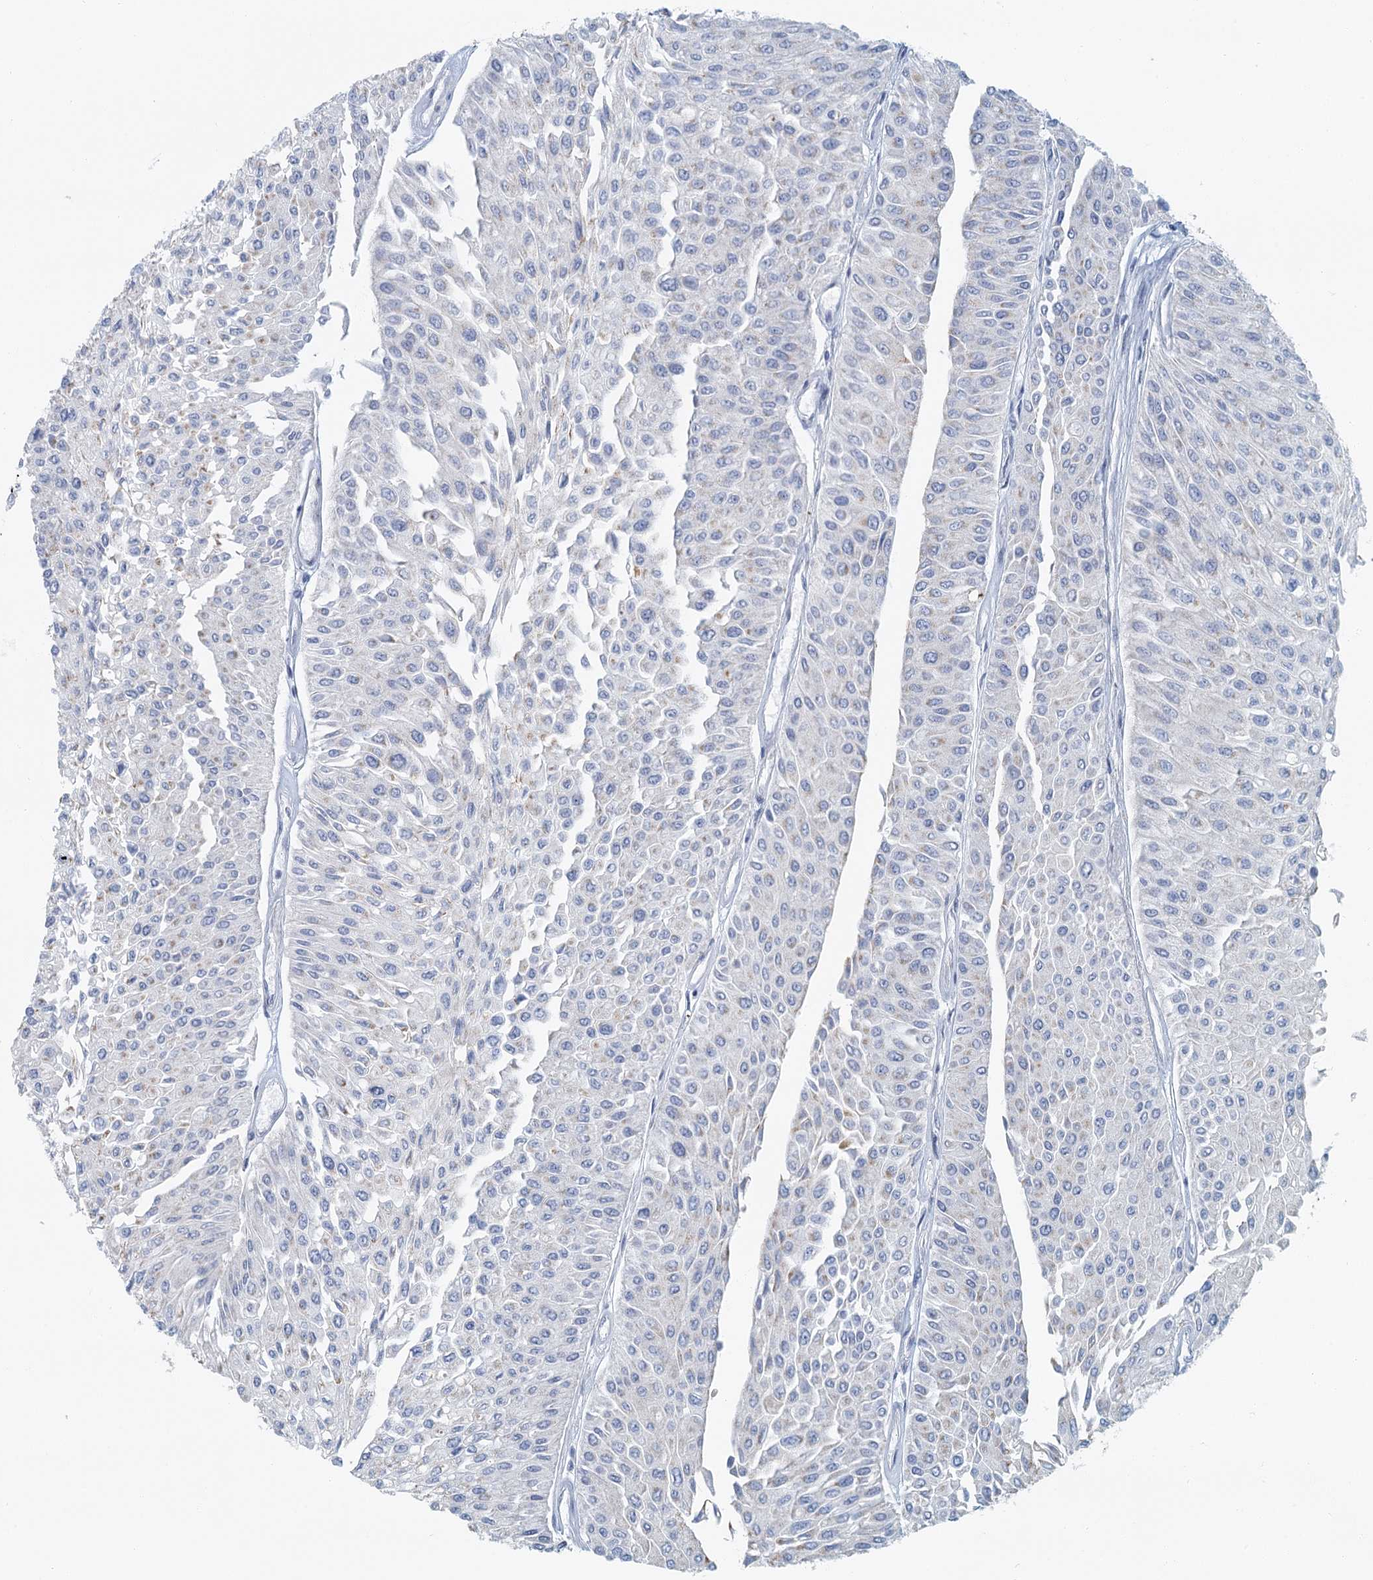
{"staining": {"intensity": "negative", "quantity": "none", "location": "none"}, "tissue": "urothelial cancer", "cell_type": "Tumor cells", "image_type": "cancer", "snomed": [{"axis": "morphology", "description": "Urothelial carcinoma, Low grade"}, {"axis": "topography", "description": "Urinary bladder"}], "caption": "Low-grade urothelial carcinoma was stained to show a protein in brown. There is no significant positivity in tumor cells.", "gene": "ZNF527", "patient": {"sex": "male", "age": 67}}